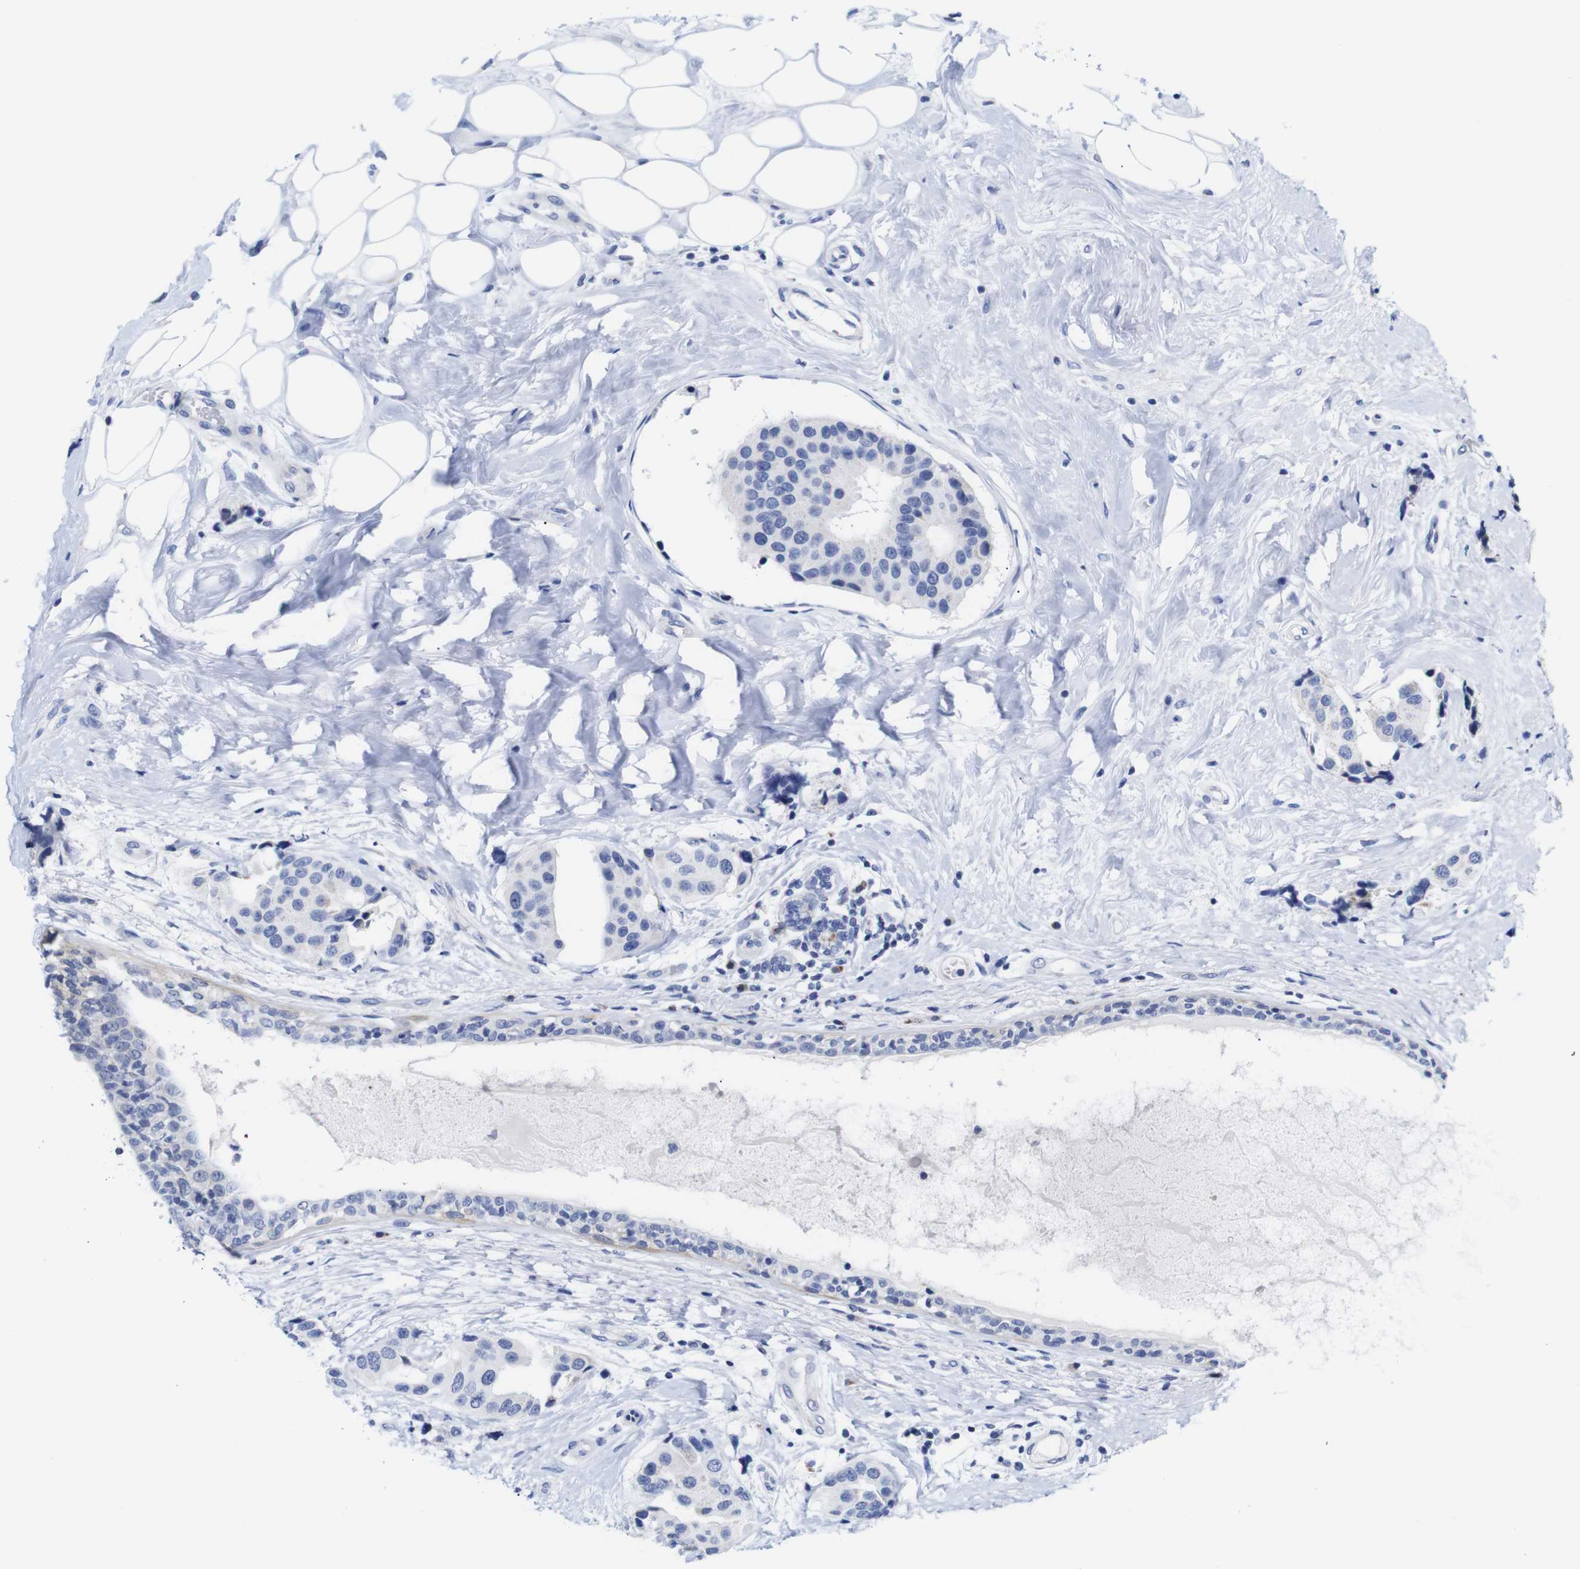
{"staining": {"intensity": "negative", "quantity": "none", "location": "none"}, "tissue": "breast cancer", "cell_type": "Tumor cells", "image_type": "cancer", "snomed": [{"axis": "morphology", "description": "Normal tissue, NOS"}, {"axis": "morphology", "description": "Duct carcinoma"}, {"axis": "topography", "description": "Breast"}], "caption": "A high-resolution photomicrograph shows immunohistochemistry (IHC) staining of breast intraductal carcinoma, which exhibits no significant staining in tumor cells.", "gene": "LRRC55", "patient": {"sex": "female", "age": 39}}